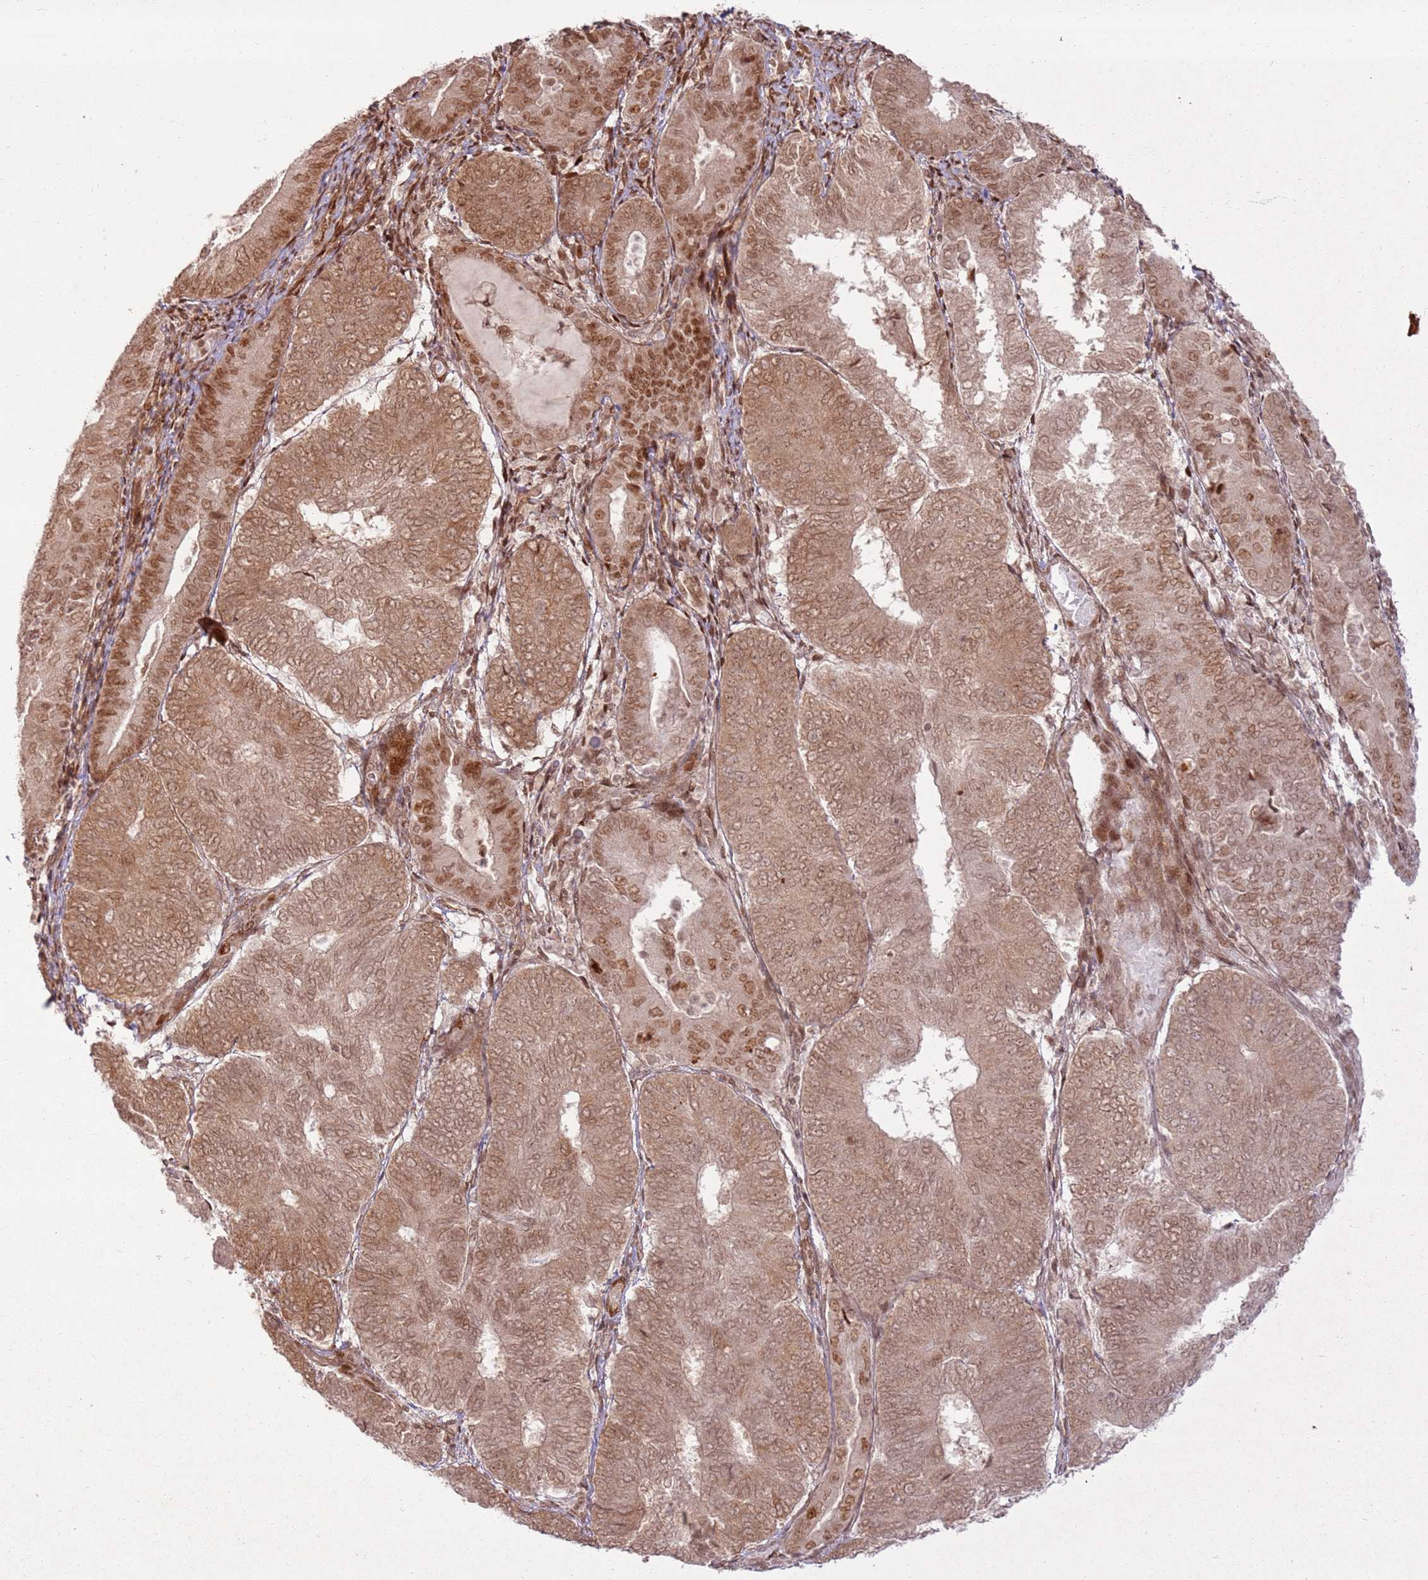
{"staining": {"intensity": "moderate", "quantity": ">75%", "location": "cytoplasmic/membranous,nuclear"}, "tissue": "endometrial cancer", "cell_type": "Tumor cells", "image_type": "cancer", "snomed": [{"axis": "morphology", "description": "Adenocarcinoma, NOS"}, {"axis": "topography", "description": "Endometrium"}], "caption": "An image of endometrial cancer stained for a protein shows moderate cytoplasmic/membranous and nuclear brown staining in tumor cells. (DAB IHC, brown staining for protein, blue staining for nuclei).", "gene": "KLHL36", "patient": {"sex": "female", "age": 81}}